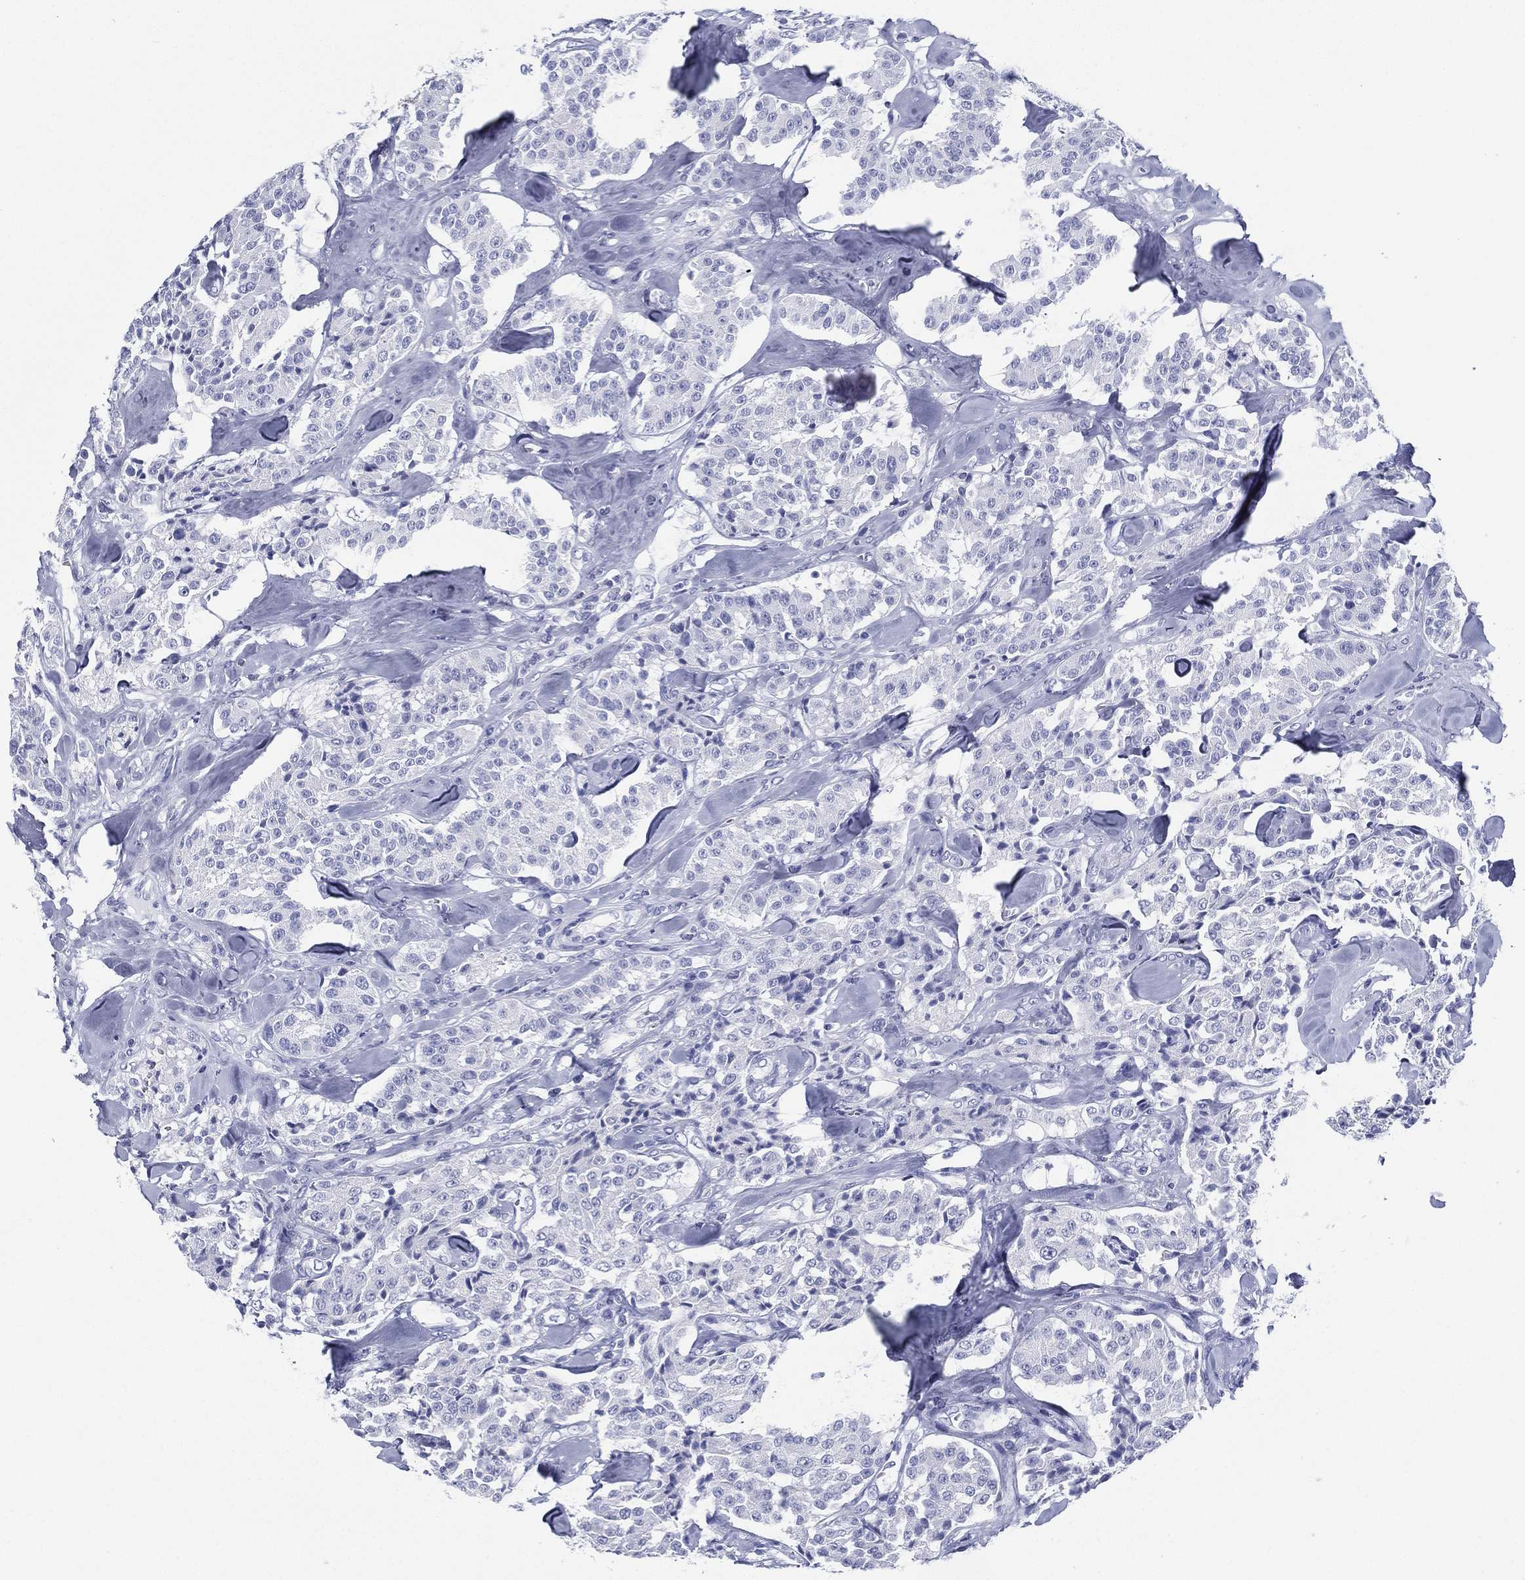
{"staining": {"intensity": "negative", "quantity": "none", "location": "none"}, "tissue": "carcinoid", "cell_type": "Tumor cells", "image_type": "cancer", "snomed": [{"axis": "morphology", "description": "Carcinoid, malignant, NOS"}, {"axis": "topography", "description": "Pancreas"}], "caption": "Immunohistochemistry (IHC) of carcinoid displays no staining in tumor cells.", "gene": "RSPH4A", "patient": {"sex": "male", "age": 41}}